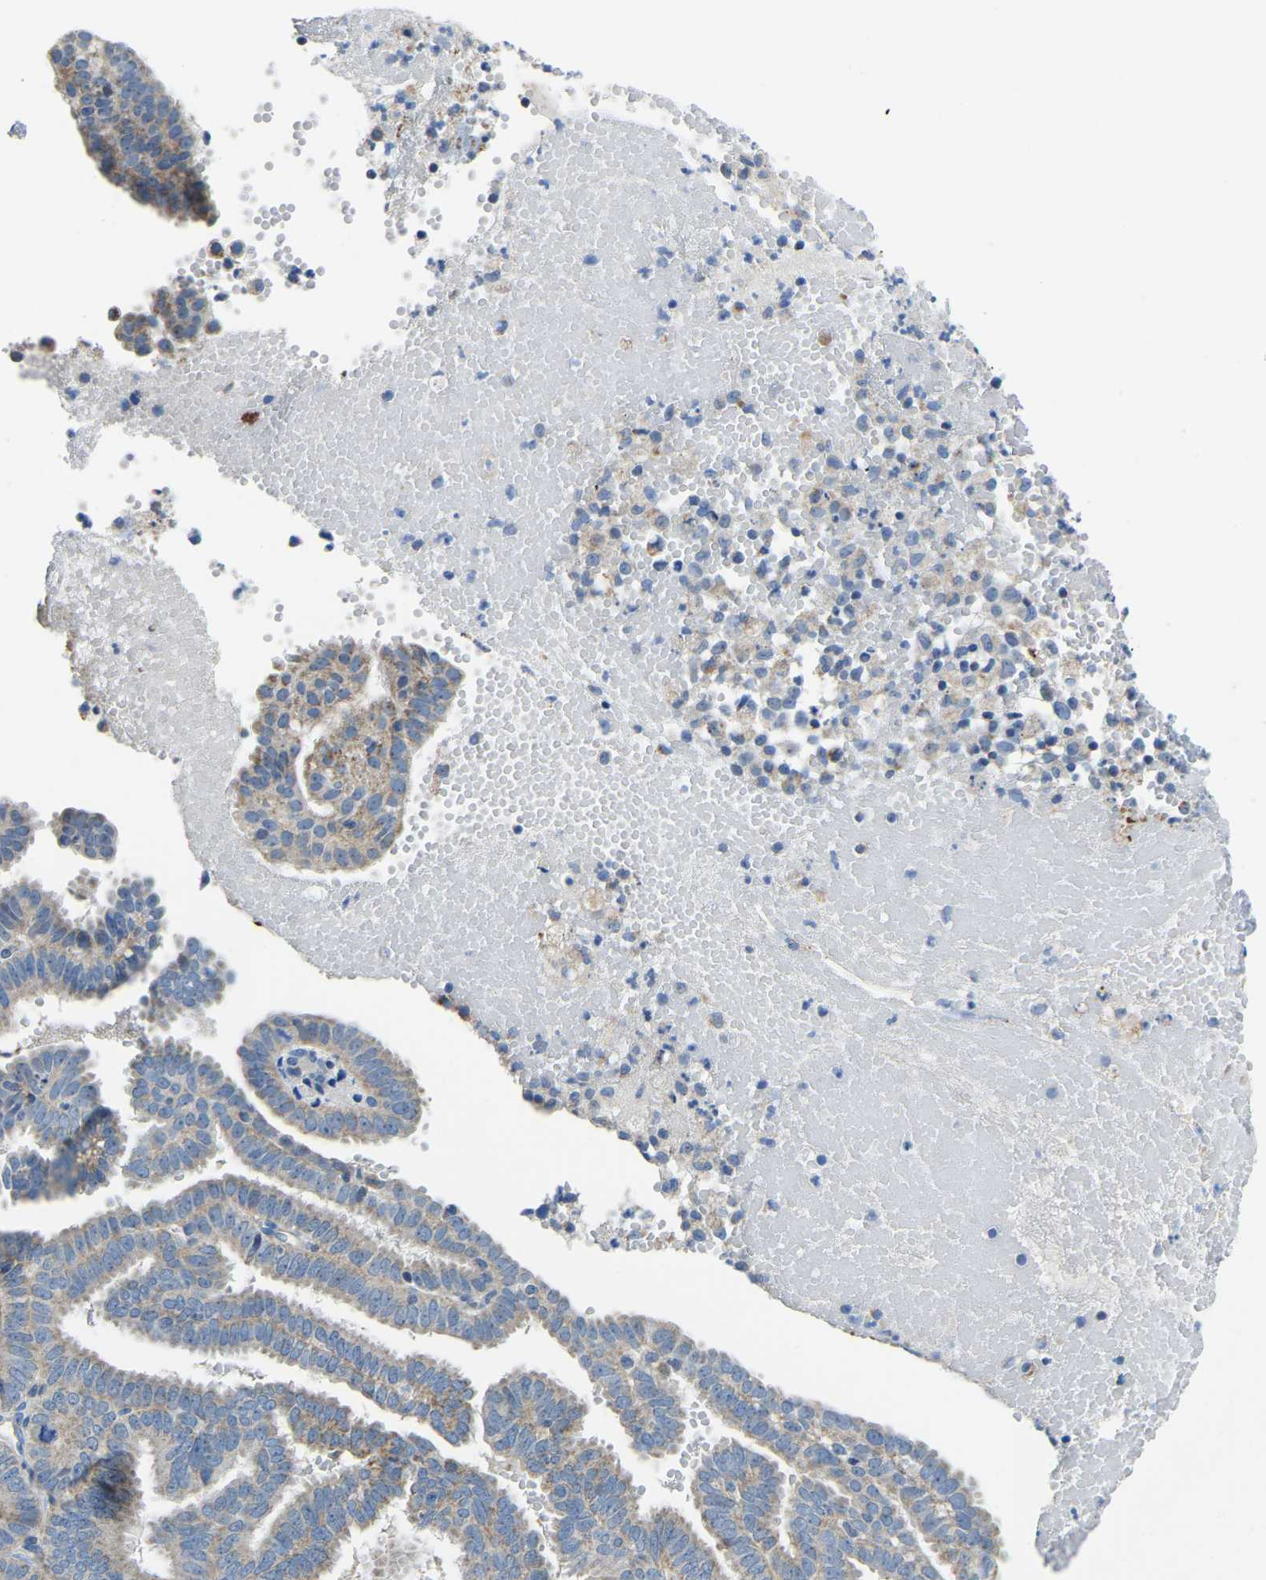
{"staining": {"intensity": "negative", "quantity": "none", "location": "none"}, "tissue": "endometrial cancer", "cell_type": "Tumor cells", "image_type": "cancer", "snomed": [{"axis": "morphology", "description": "Adenocarcinoma, NOS"}, {"axis": "topography", "description": "Endometrium"}], "caption": "An immunohistochemistry (IHC) photomicrograph of endometrial adenocarcinoma is shown. There is no staining in tumor cells of endometrial adenocarcinoma.", "gene": "ETFA", "patient": {"sex": "female", "age": 58}}